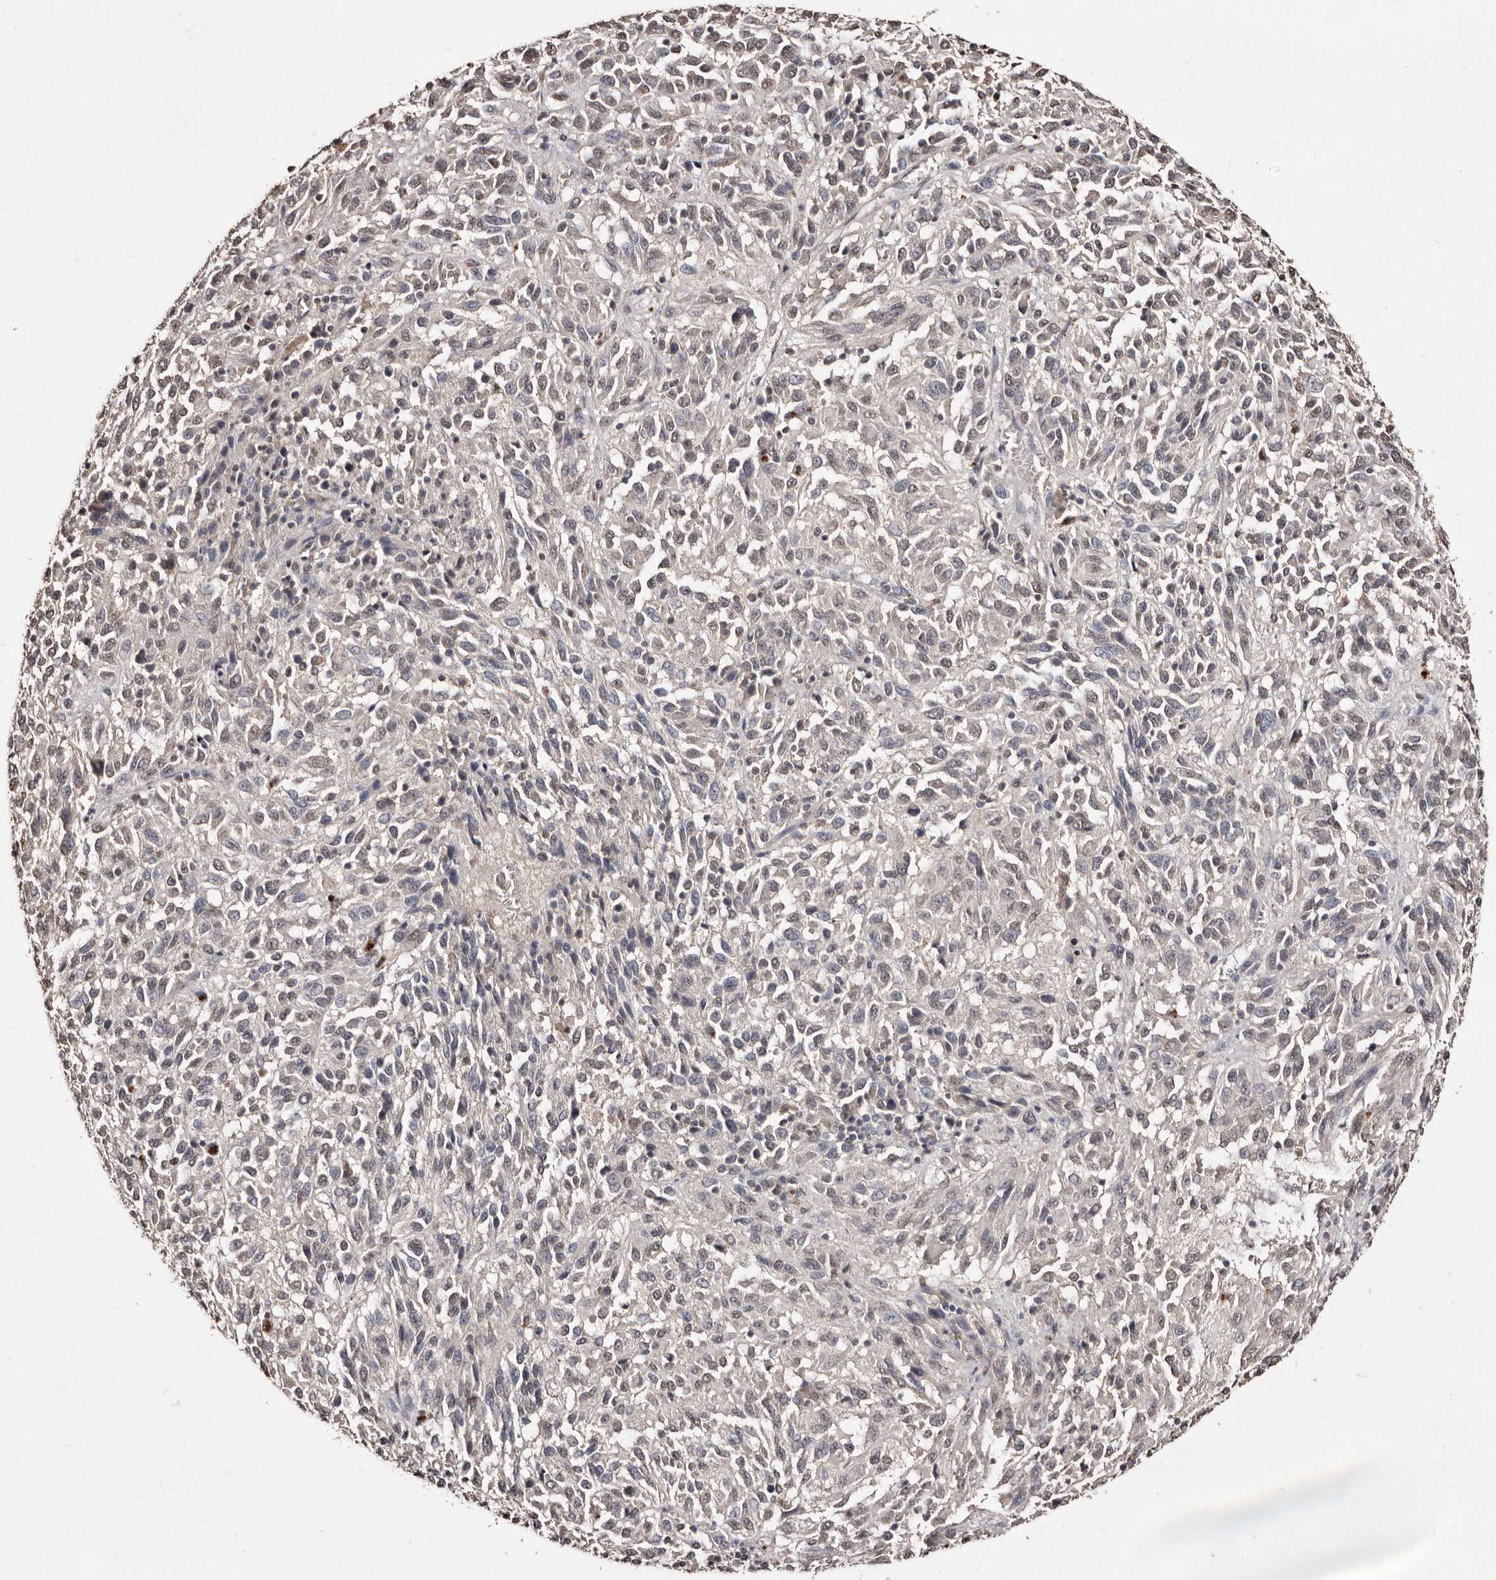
{"staining": {"intensity": "weak", "quantity": "25%-75%", "location": "nuclear"}, "tissue": "melanoma", "cell_type": "Tumor cells", "image_type": "cancer", "snomed": [{"axis": "morphology", "description": "Malignant melanoma, Metastatic site"}, {"axis": "topography", "description": "Lung"}], "caption": "Weak nuclear protein positivity is seen in about 25%-75% of tumor cells in malignant melanoma (metastatic site).", "gene": "ERBB4", "patient": {"sex": "male", "age": 64}}